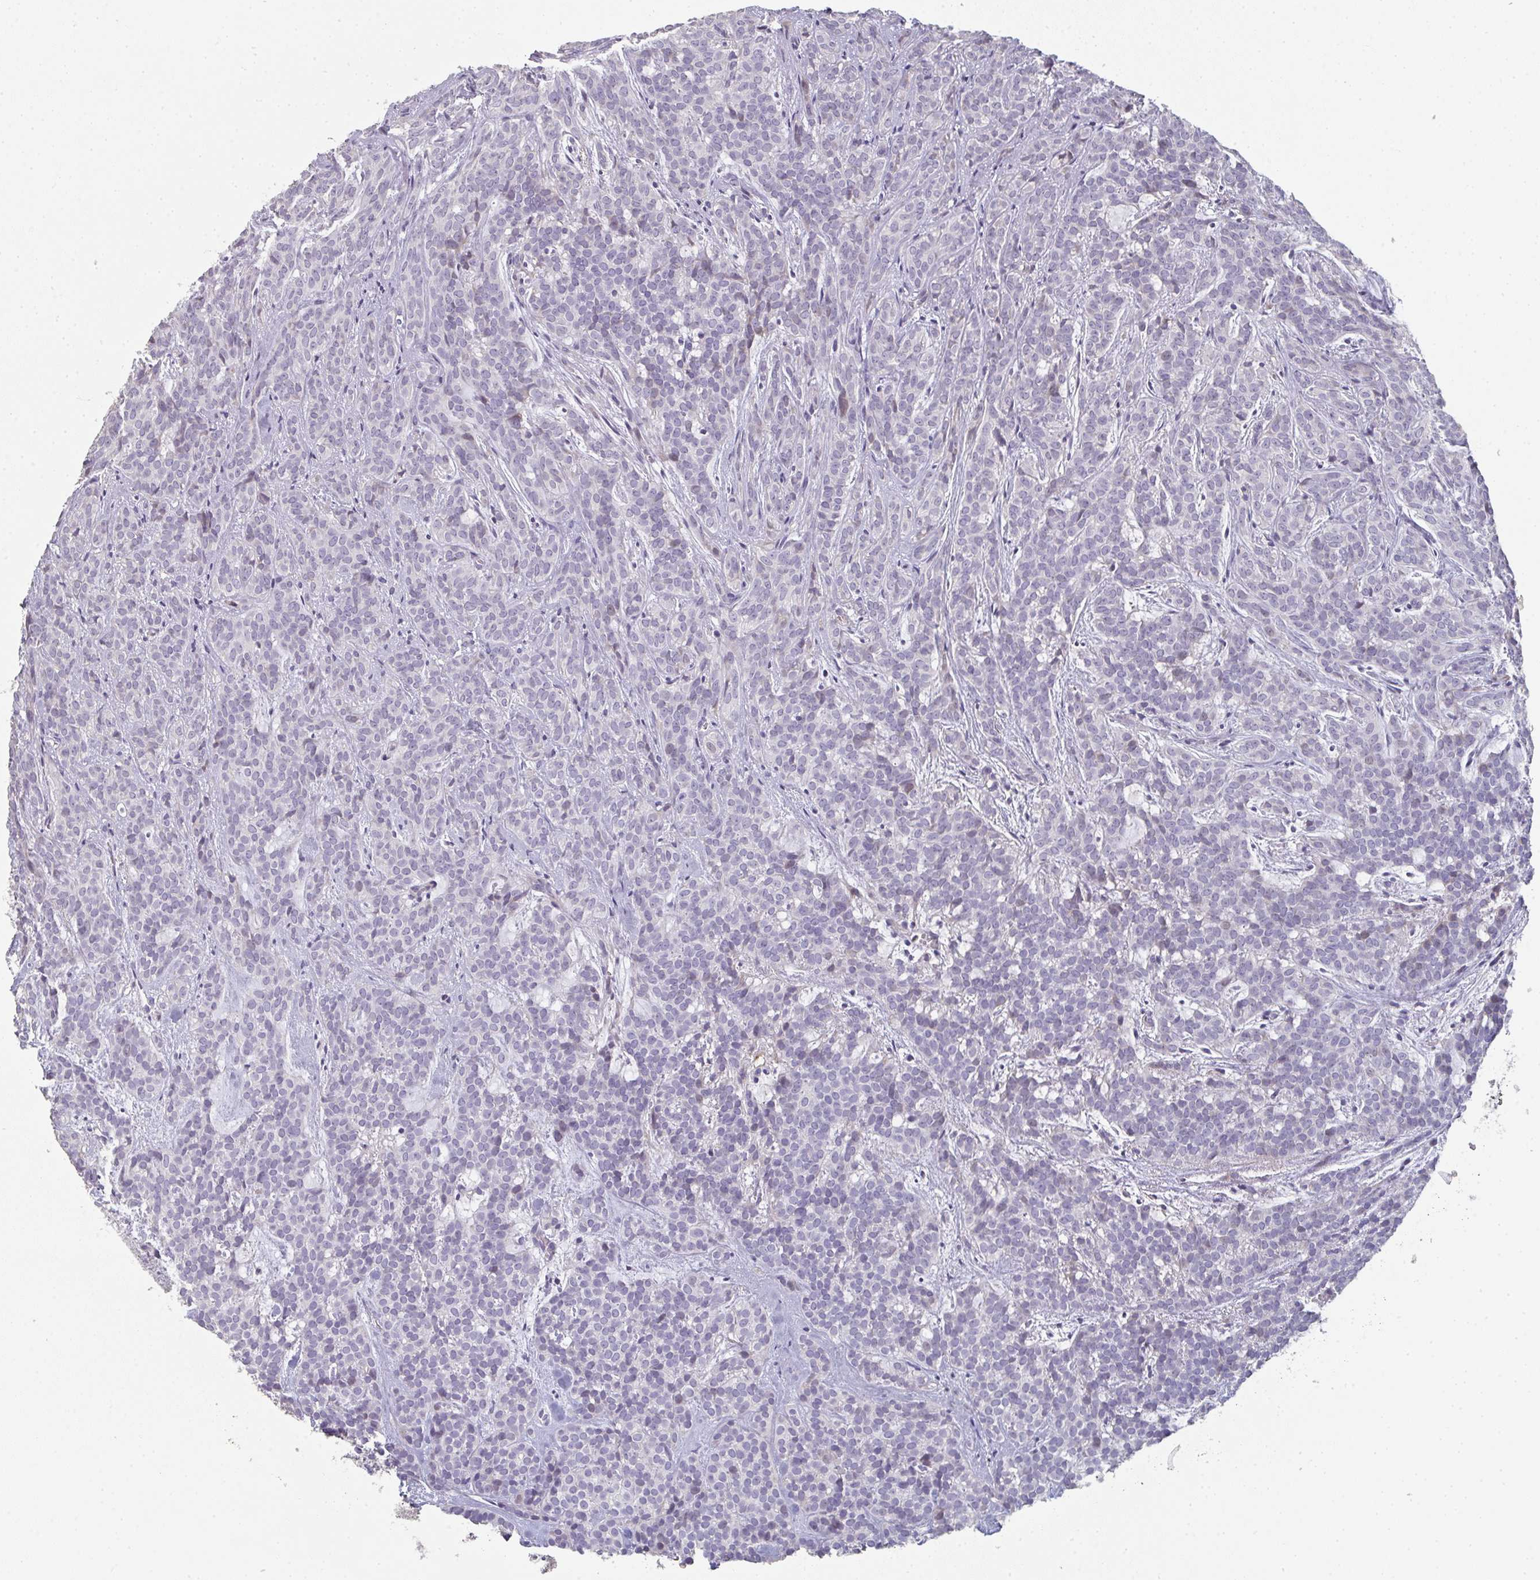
{"staining": {"intensity": "negative", "quantity": "none", "location": "none"}, "tissue": "head and neck cancer", "cell_type": "Tumor cells", "image_type": "cancer", "snomed": [{"axis": "morphology", "description": "Normal tissue, NOS"}, {"axis": "morphology", "description": "Adenocarcinoma, NOS"}, {"axis": "topography", "description": "Oral tissue"}, {"axis": "topography", "description": "Head-Neck"}], "caption": "Immunohistochemistry (IHC) micrograph of head and neck cancer stained for a protein (brown), which shows no staining in tumor cells.", "gene": "A1CF", "patient": {"sex": "female", "age": 57}}